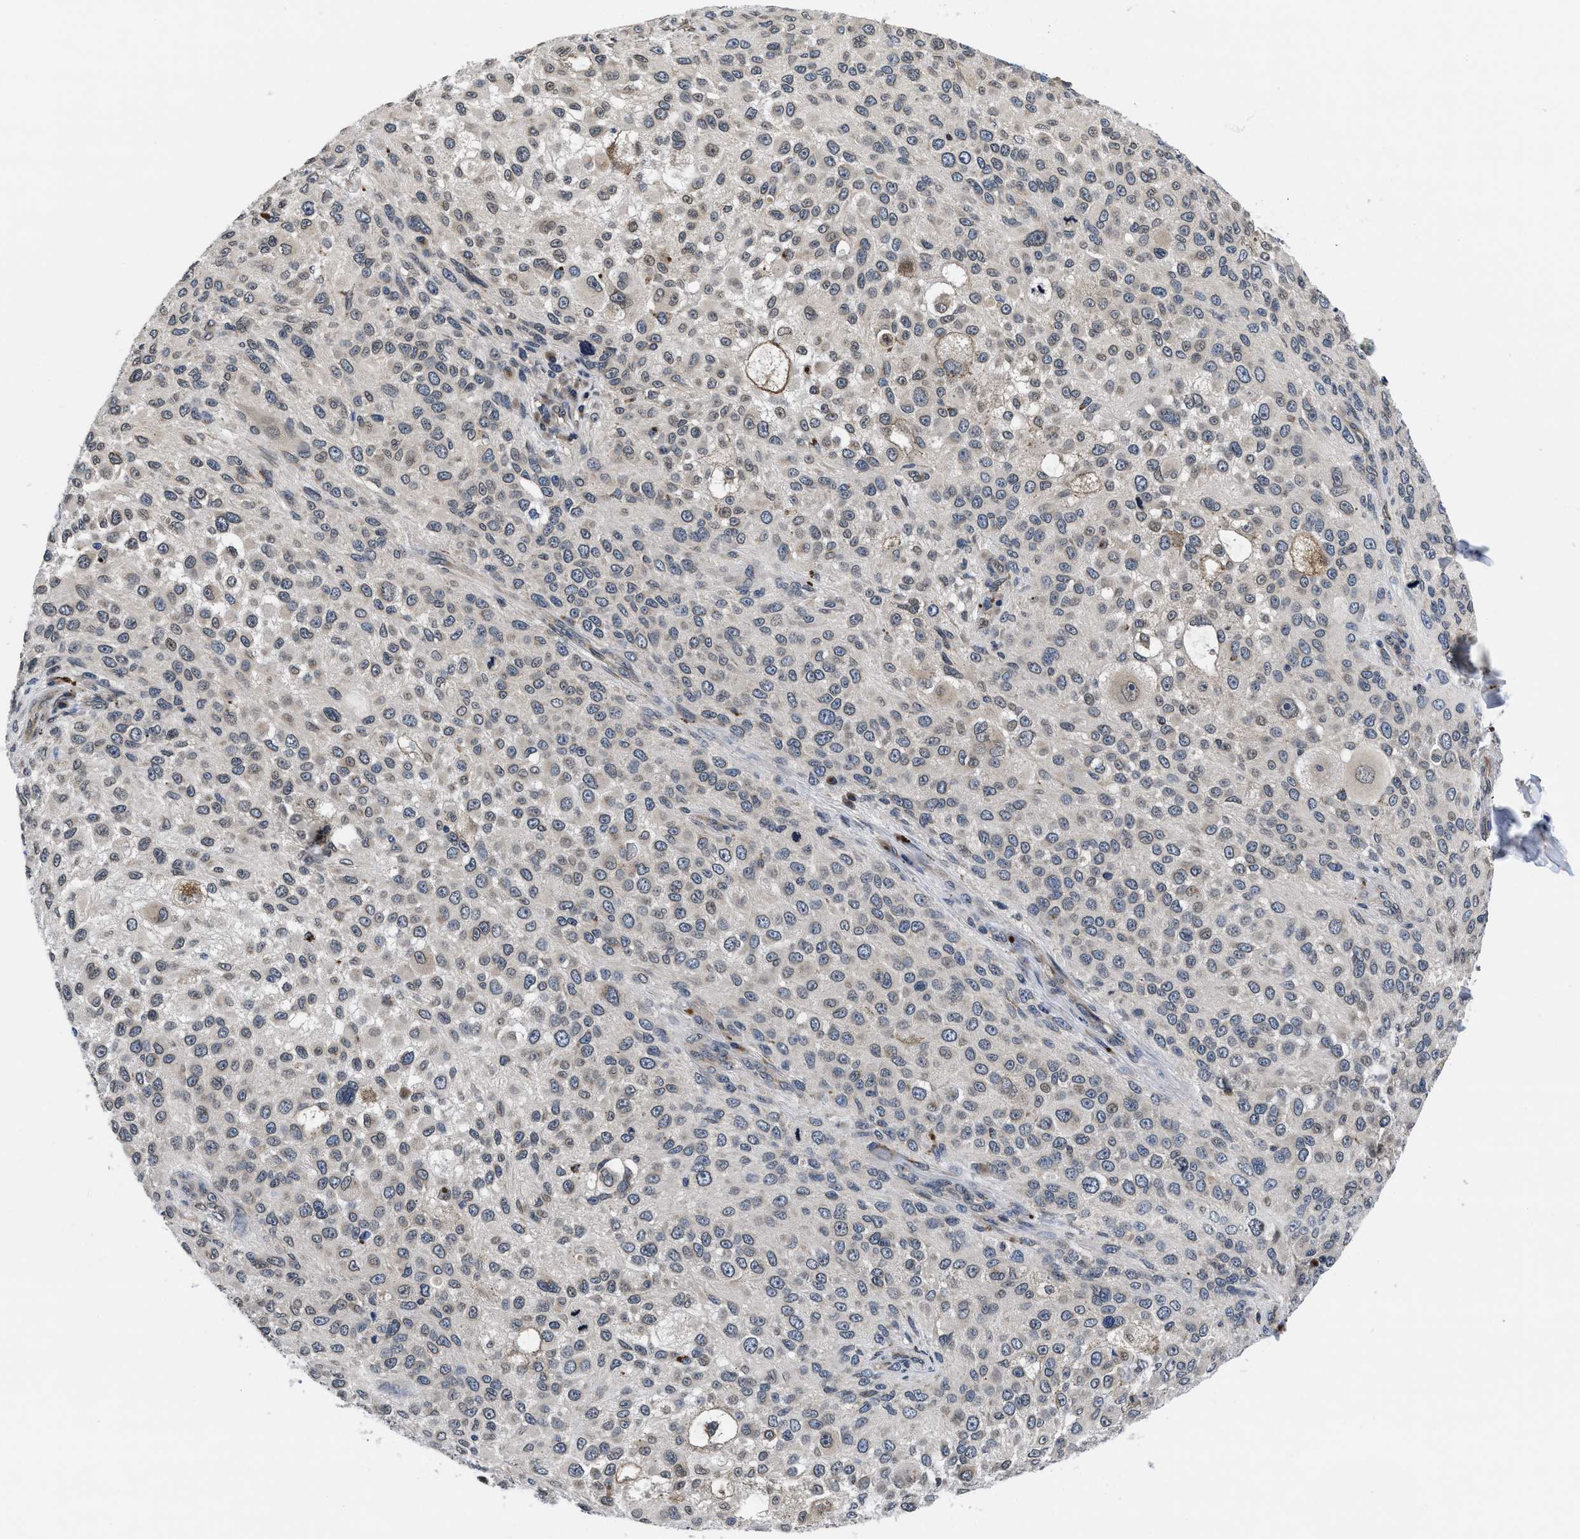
{"staining": {"intensity": "weak", "quantity": "<25%", "location": "cytoplasmic/membranous,nuclear"}, "tissue": "melanoma", "cell_type": "Tumor cells", "image_type": "cancer", "snomed": [{"axis": "morphology", "description": "Necrosis, NOS"}, {"axis": "morphology", "description": "Malignant melanoma, NOS"}, {"axis": "topography", "description": "Skin"}], "caption": "A high-resolution photomicrograph shows immunohistochemistry staining of malignant melanoma, which displays no significant positivity in tumor cells. (Brightfield microscopy of DAB (3,3'-diaminobenzidine) immunohistochemistry (IHC) at high magnification).", "gene": "SNX10", "patient": {"sex": "female", "age": 87}}